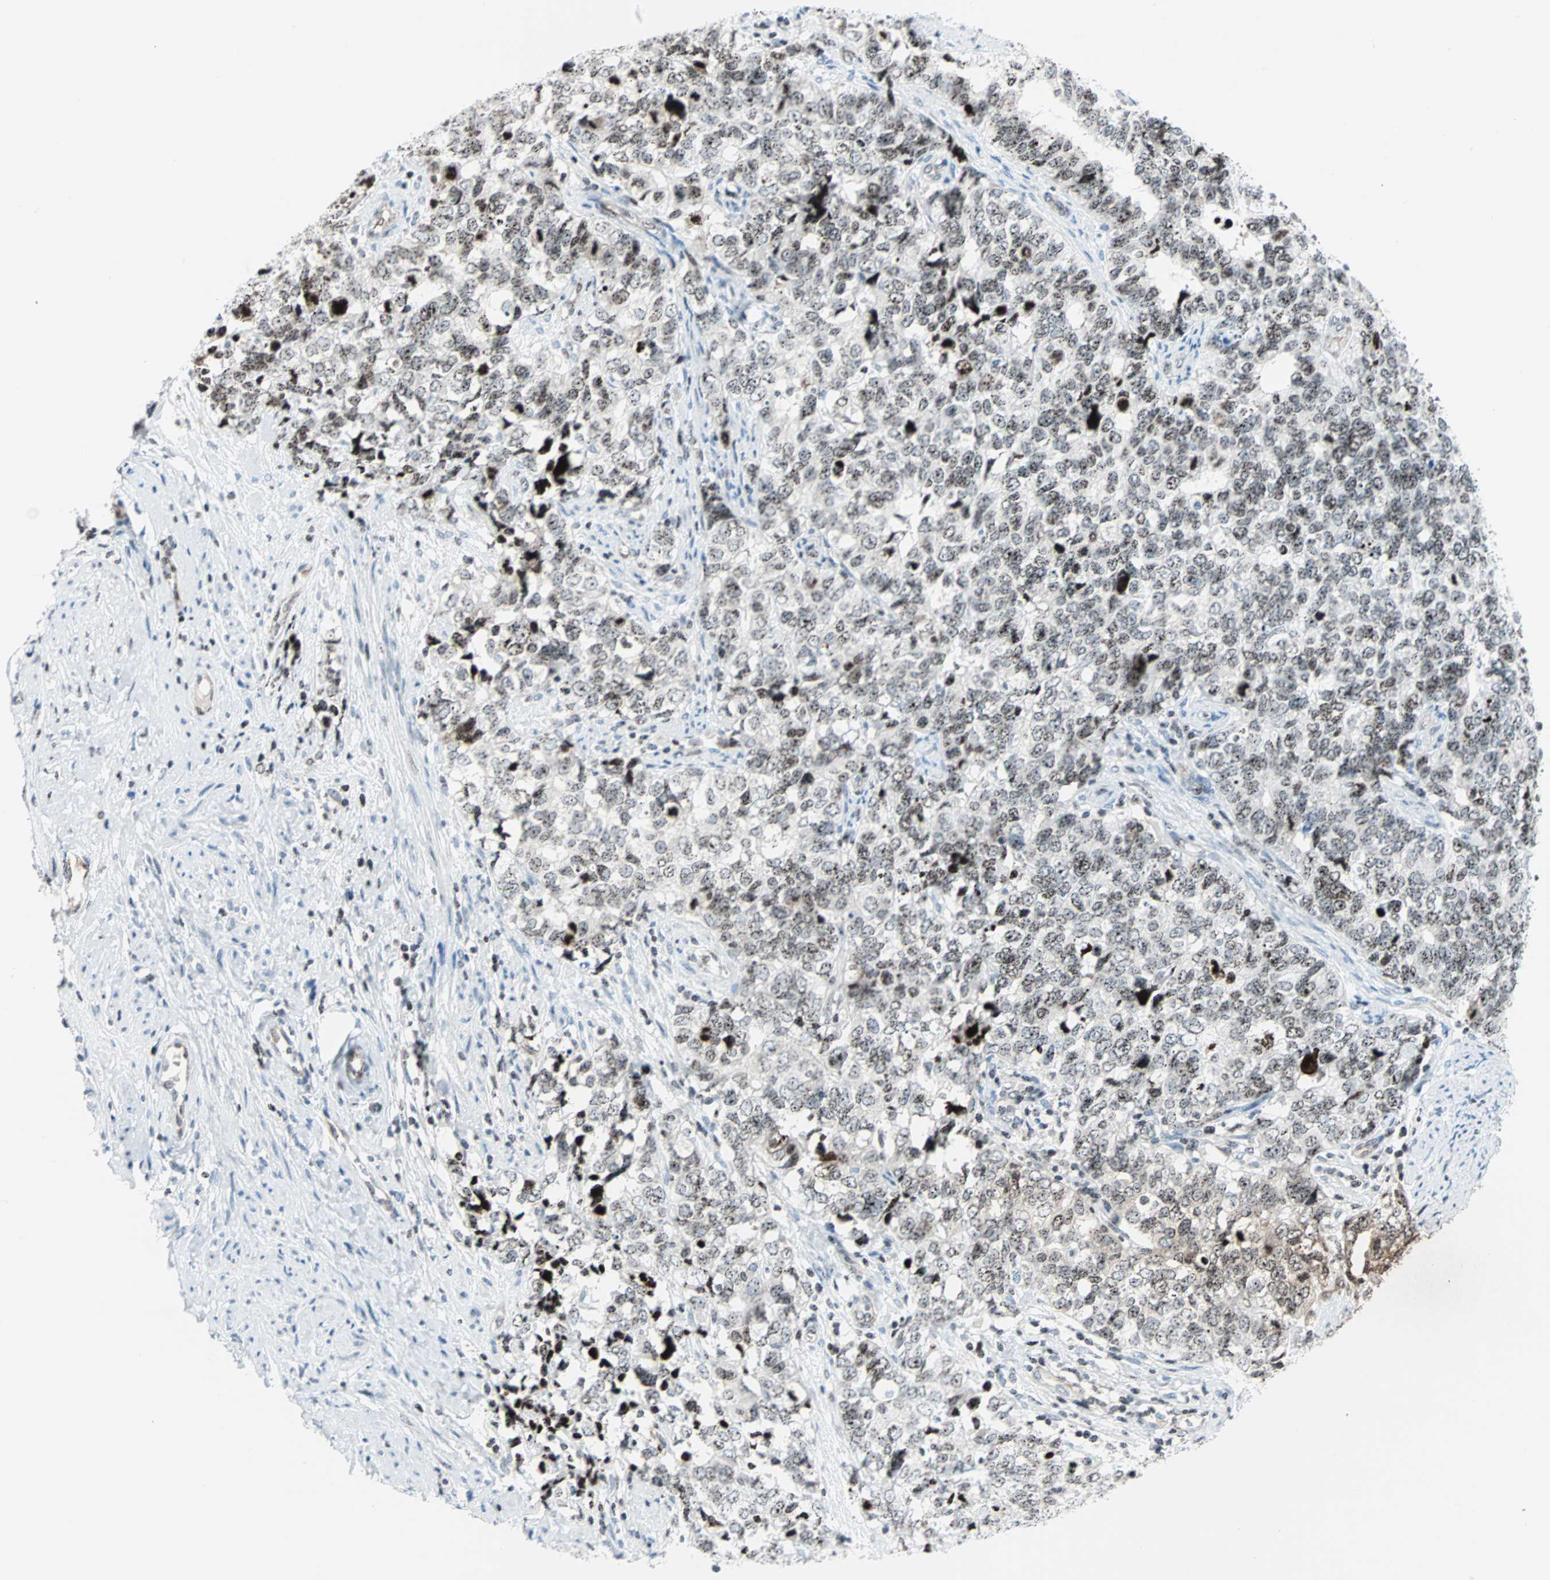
{"staining": {"intensity": "moderate", "quantity": ">75%", "location": "nuclear"}, "tissue": "cervical cancer", "cell_type": "Tumor cells", "image_type": "cancer", "snomed": [{"axis": "morphology", "description": "Squamous cell carcinoma, NOS"}, {"axis": "topography", "description": "Cervix"}], "caption": "Immunohistochemical staining of squamous cell carcinoma (cervical) demonstrates moderate nuclear protein positivity in approximately >75% of tumor cells. The staining is performed using DAB (3,3'-diaminobenzidine) brown chromogen to label protein expression. The nuclei are counter-stained blue using hematoxylin.", "gene": "CENPA", "patient": {"sex": "female", "age": 63}}